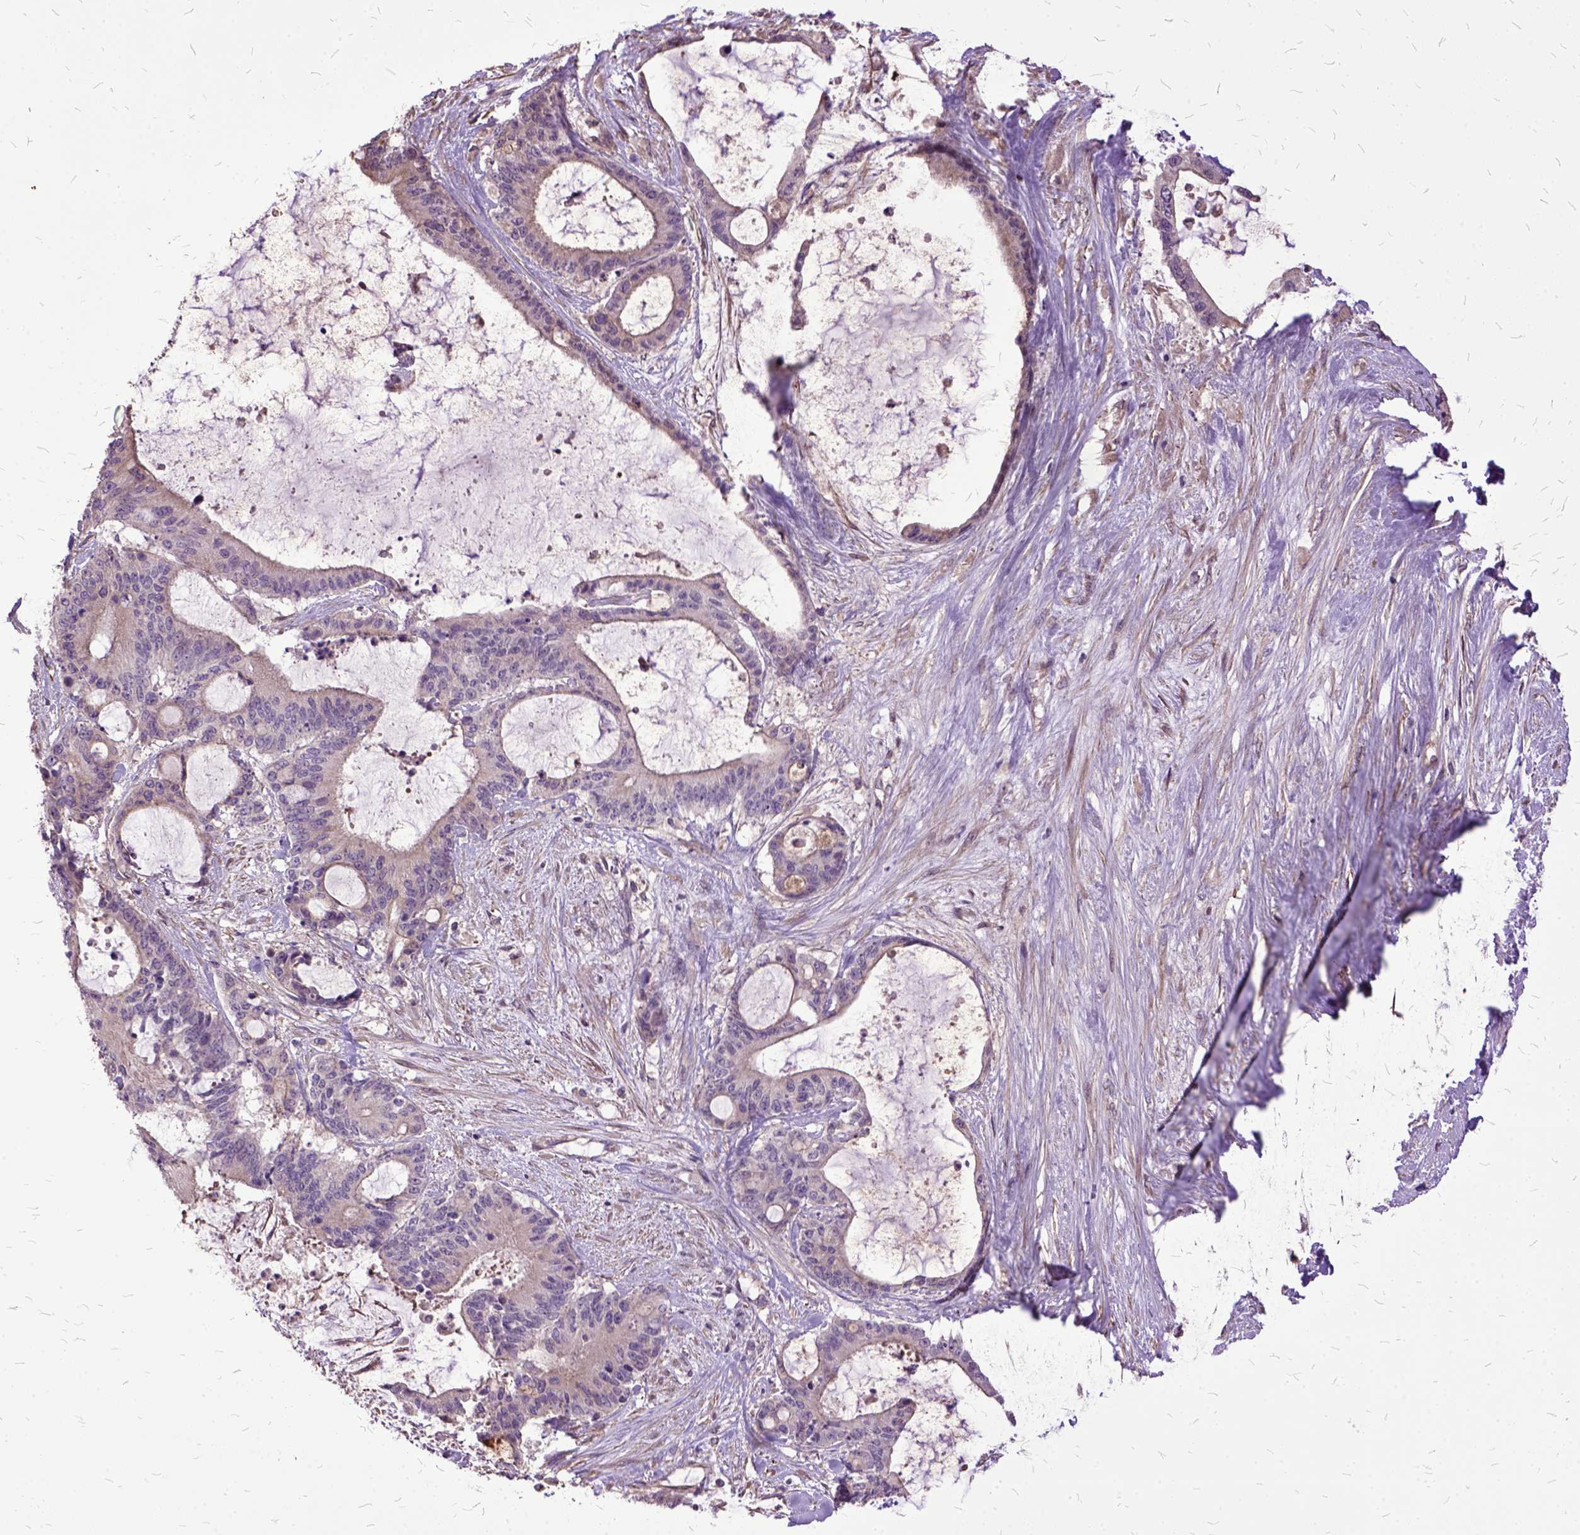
{"staining": {"intensity": "negative", "quantity": "none", "location": "none"}, "tissue": "liver cancer", "cell_type": "Tumor cells", "image_type": "cancer", "snomed": [{"axis": "morphology", "description": "Normal tissue, NOS"}, {"axis": "morphology", "description": "Cholangiocarcinoma"}, {"axis": "topography", "description": "Liver"}, {"axis": "topography", "description": "Peripheral nerve tissue"}], "caption": "A photomicrograph of liver cholangiocarcinoma stained for a protein demonstrates no brown staining in tumor cells. Nuclei are stained in blue.", "gene": "AREG", "patient": {"sex": "female", "age": 73}}